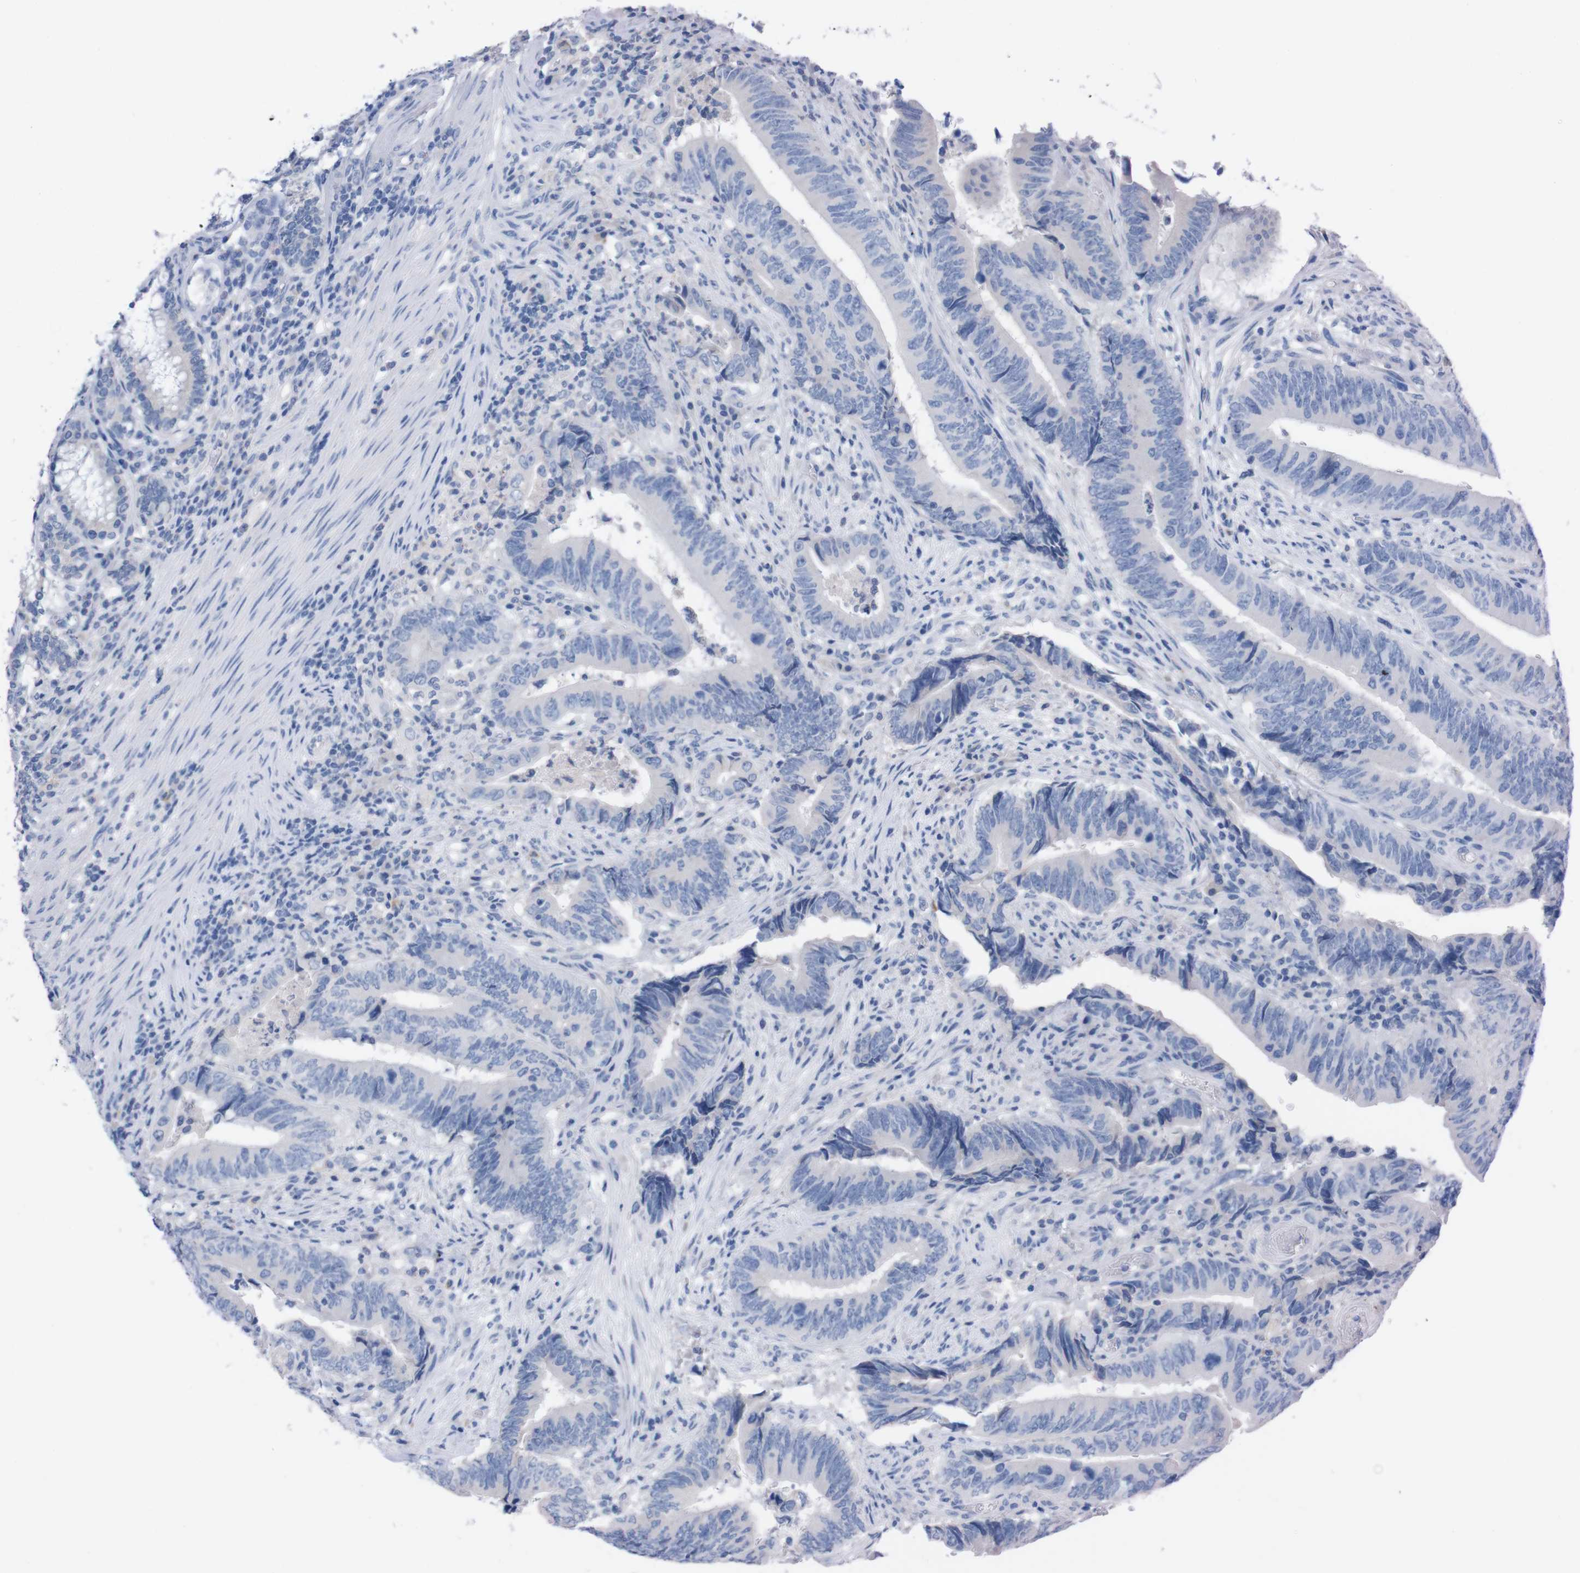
{"staining": {"intensity": "negative", "quantity": "none", "location": "none"}, "tissue": "colorectal cancer", "cell_type": "Tumor cells", "image_type": "cancer", "snomed": [{"axis": "morphology", "description": "Normal tissue, NOS"}, {"axis": "morphology", "description": "Adenocarcinoma, NOS"}, {"axis": "topography", "description": "Colon"}], "caption": "Image shows no protein expression in tumor cells of colorectal adenocarcinoma tissue.", "gene": "TMEM243", "patient": {"sex": "male", "age": 56}}